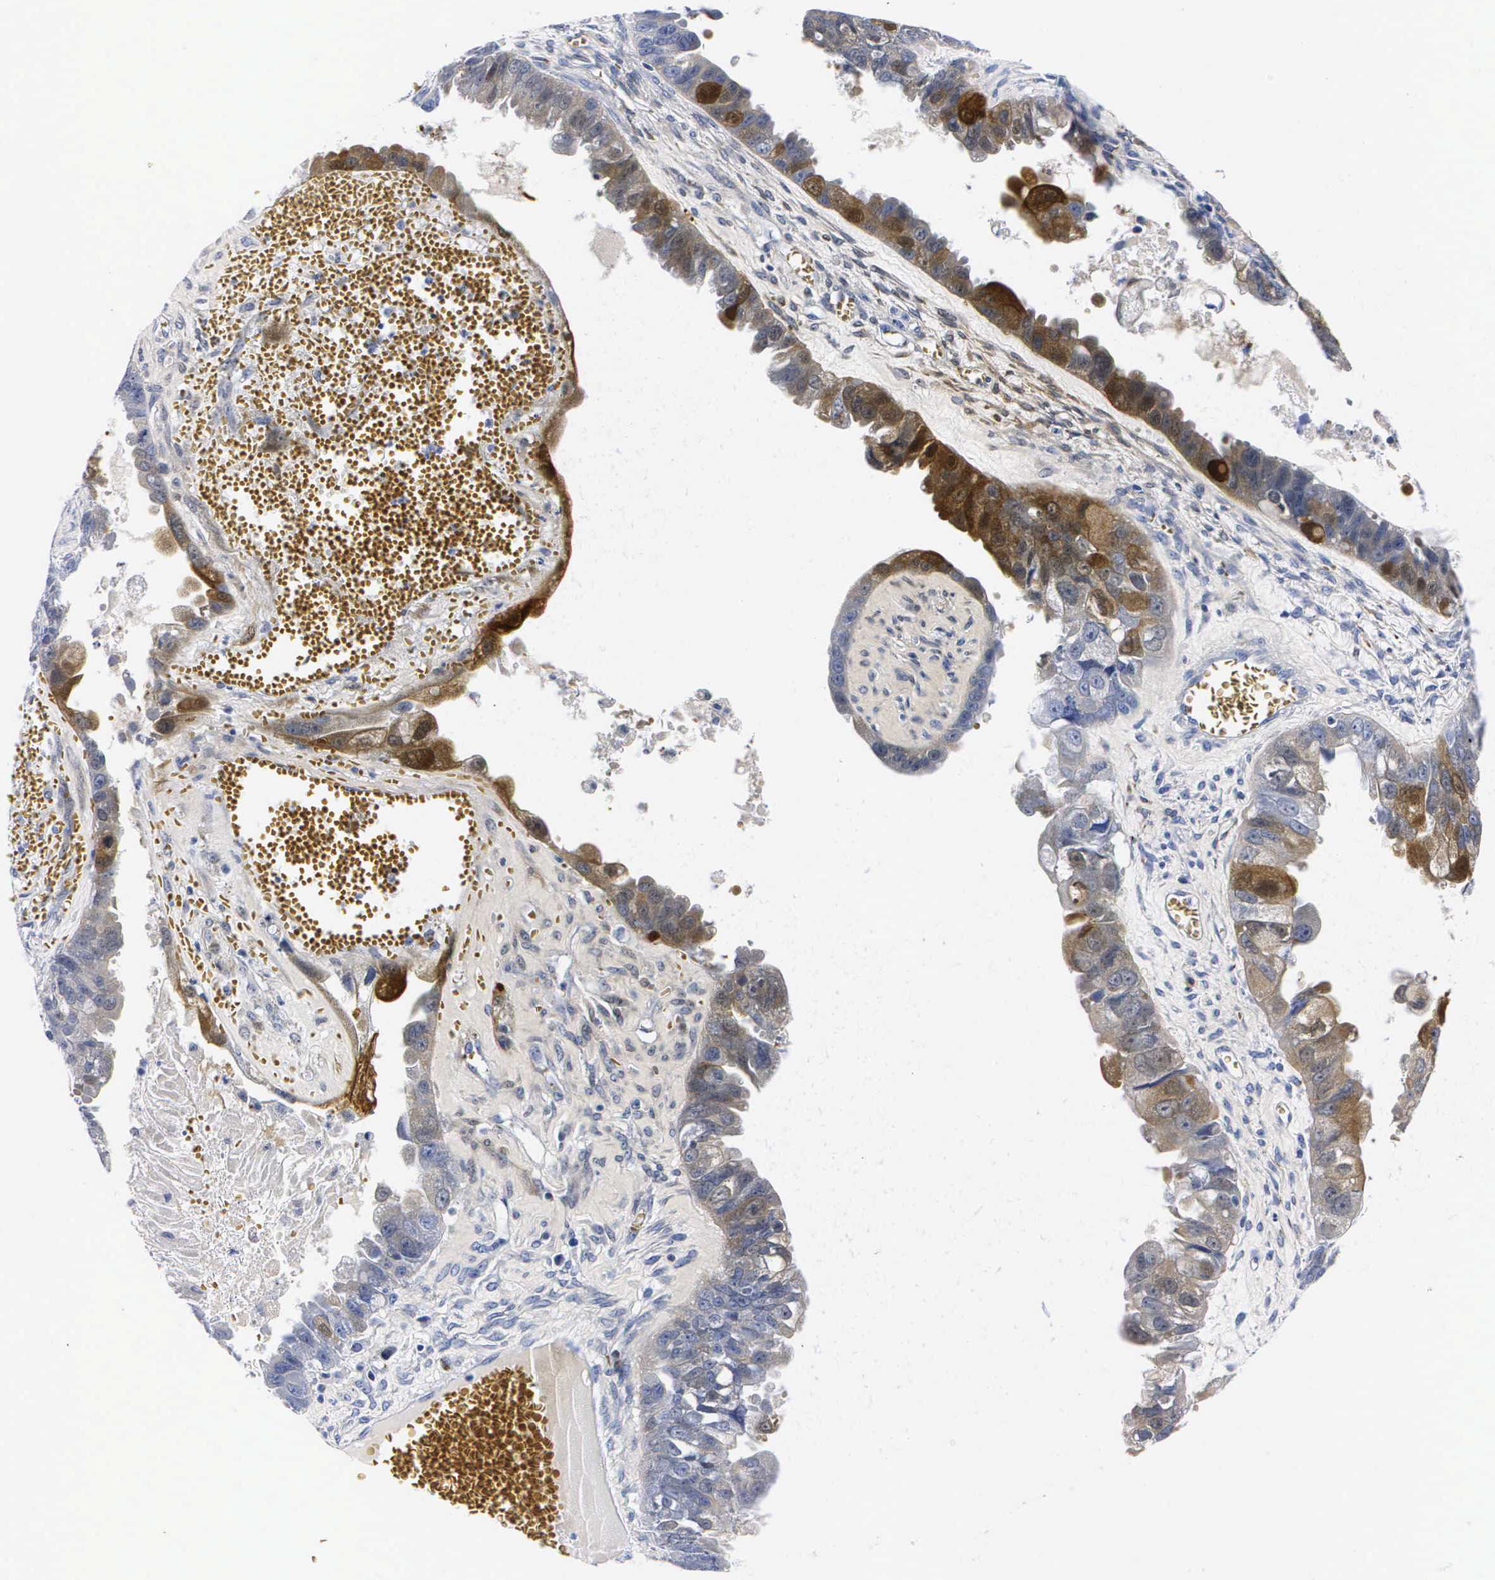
{"staining": {"intensity": "moderate", "quantity": "25%-75%", "location": "cytoplasmic/membranous"}, "tissue": "ovarian cancer", "cell_type": "Tumor cells", "image_type": "cancer", "snomed": [{"axis": "morphology", "description": "Carcinoma, endometroid"}, {"axis": "topography", "description": "Ovary"}], "caption": "High-power microscopy captured an immunohistochemistry (IHC) image of endometroid carcinoma (ovarian), revealing moderate cytoplasmic/membranous staining in about 25%-75% of tumor cells.", "gene": "ENO2", "patient": {"sex": "female", "age": 85}}